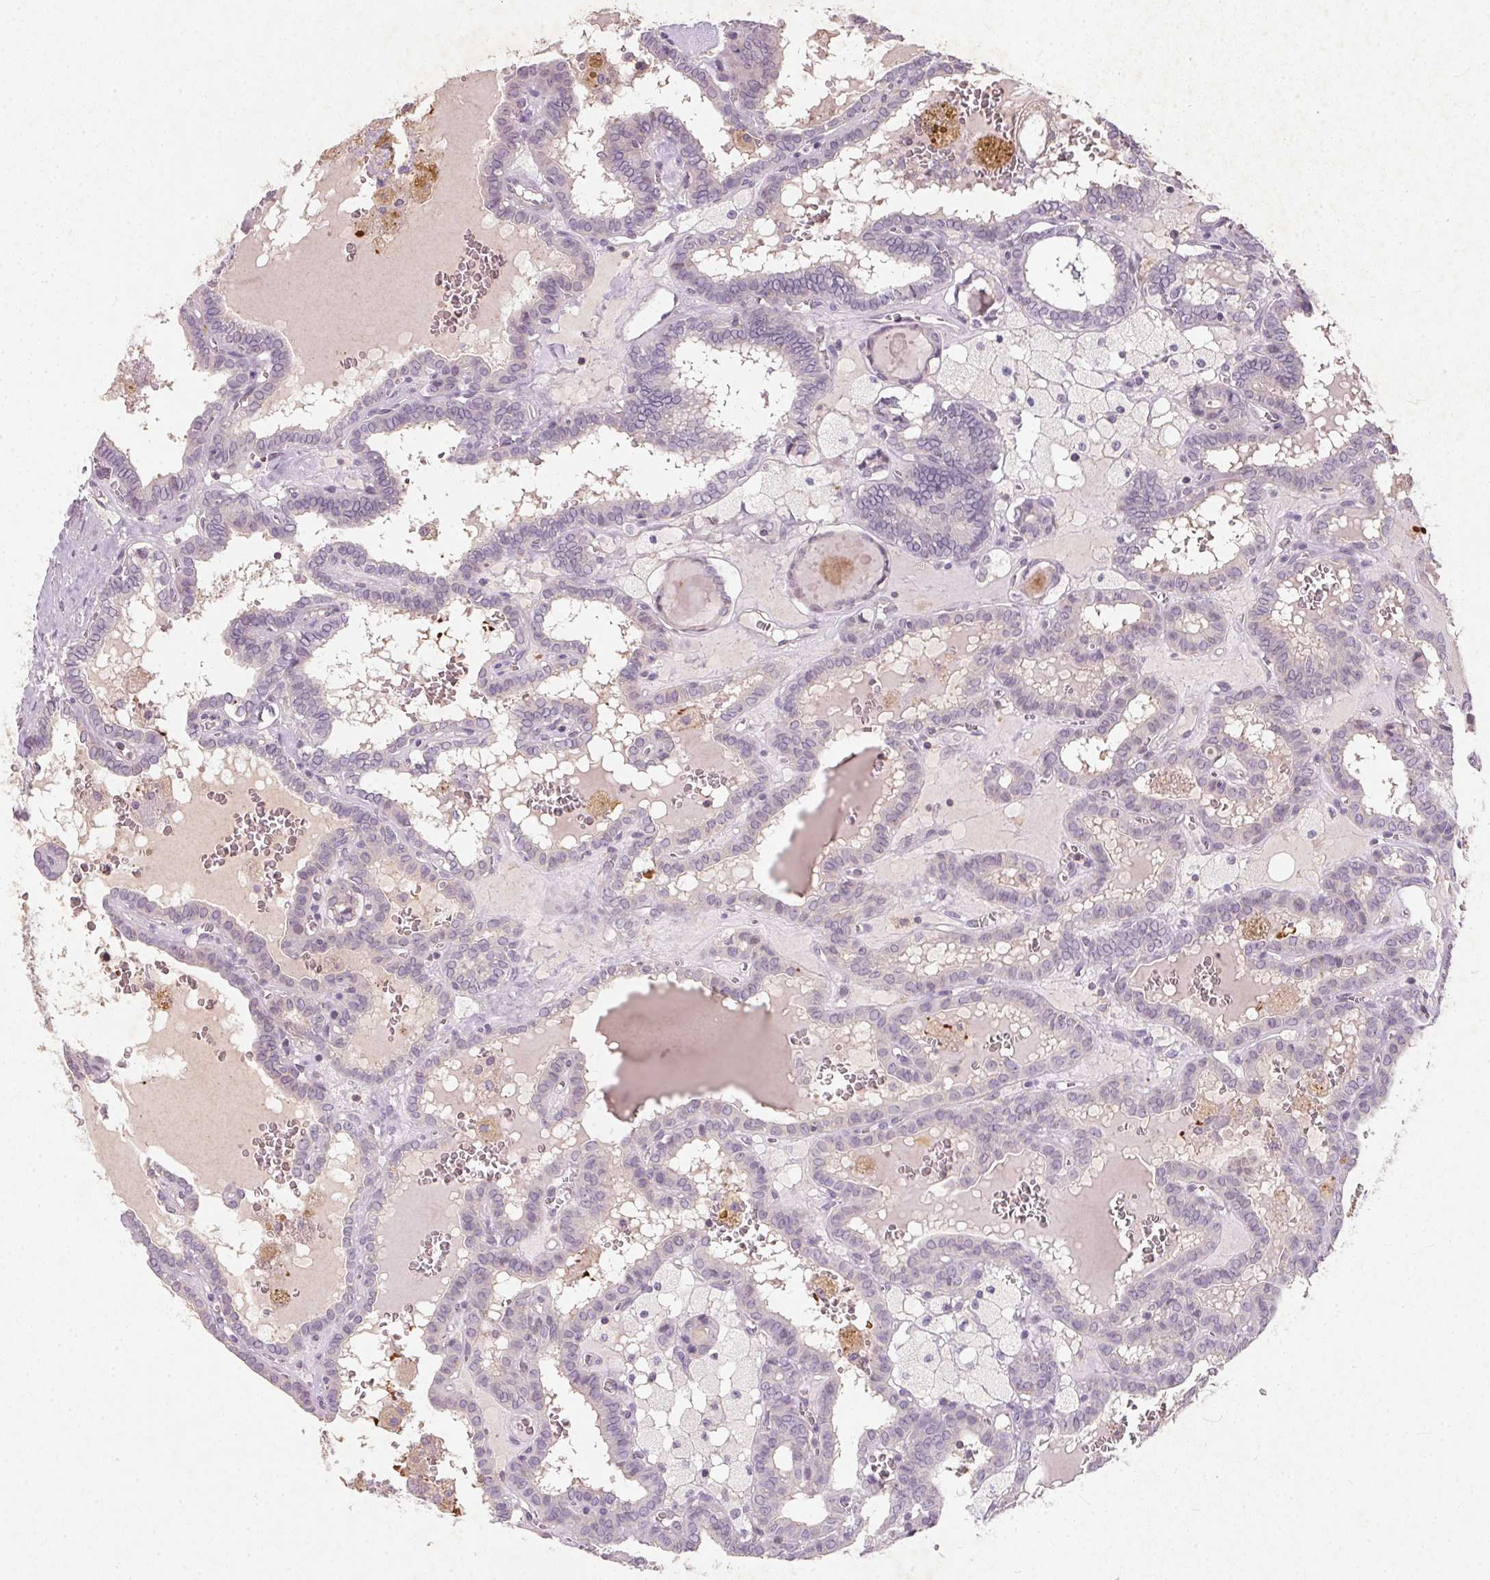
{"staining": {"intensity": "negative", "quantity": "none", "location": "none"}, "tissue": "thyroid cancer", "cell_type": "Tumor cells", "image_type": "cancer", "snomed": [{"axis": "morphology", "description": "Papillary adenocarcinoma, NOS"}, {"axis": "topography", "description": "Thyroid gland"}], "caption": "Protein analysis of thyroid papillary adenocarcinoma exhibits no significant positivity in tumor cells.", "gene": "KCNK15", "patient": {"sex": "female", "age": 39}}